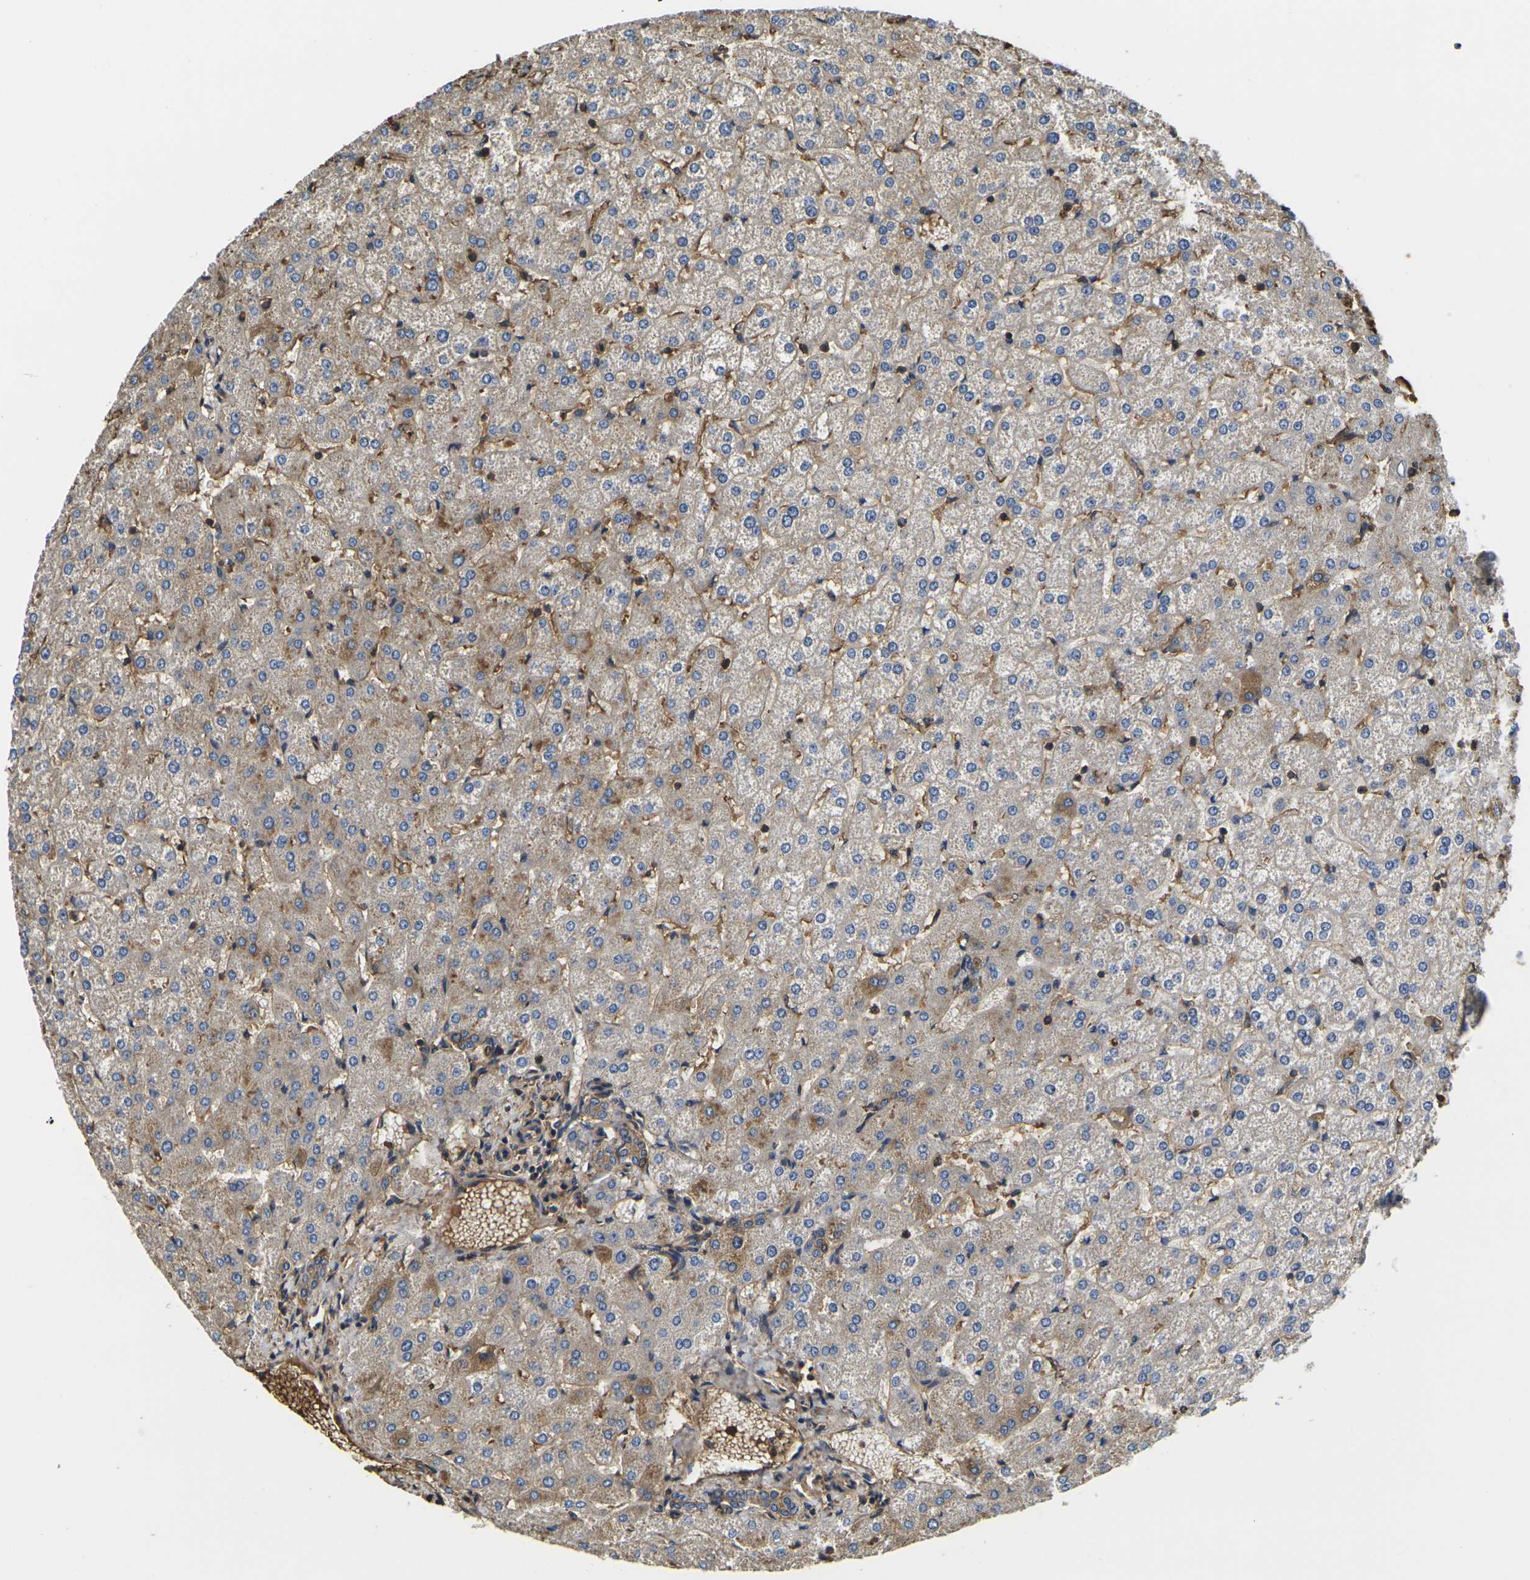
{"staining": {"intensity": "moderate", "quantity": ">75%", "location": "cytoplasmic/membranous"}, "tissue": "liver", "cell_type": "Cholangiocytes", "image_type": "normal", "snomed": [{"axis": "morphology", "description": "Normal tissue, NOS"}, {"axis": "topography", "description": "Liver"}], "caption": "Liver stained with immunohistochemistry reveals moderate cytoplasmic/membranous staining in about >75% of cholangiocytes. The protein is stained brown, and the nuclei are stained in blue (DAB IHC with brightfield microscopy, high magnification).", "gene": "HSPG2", "patient": {"sex": "female", "age": 32}}